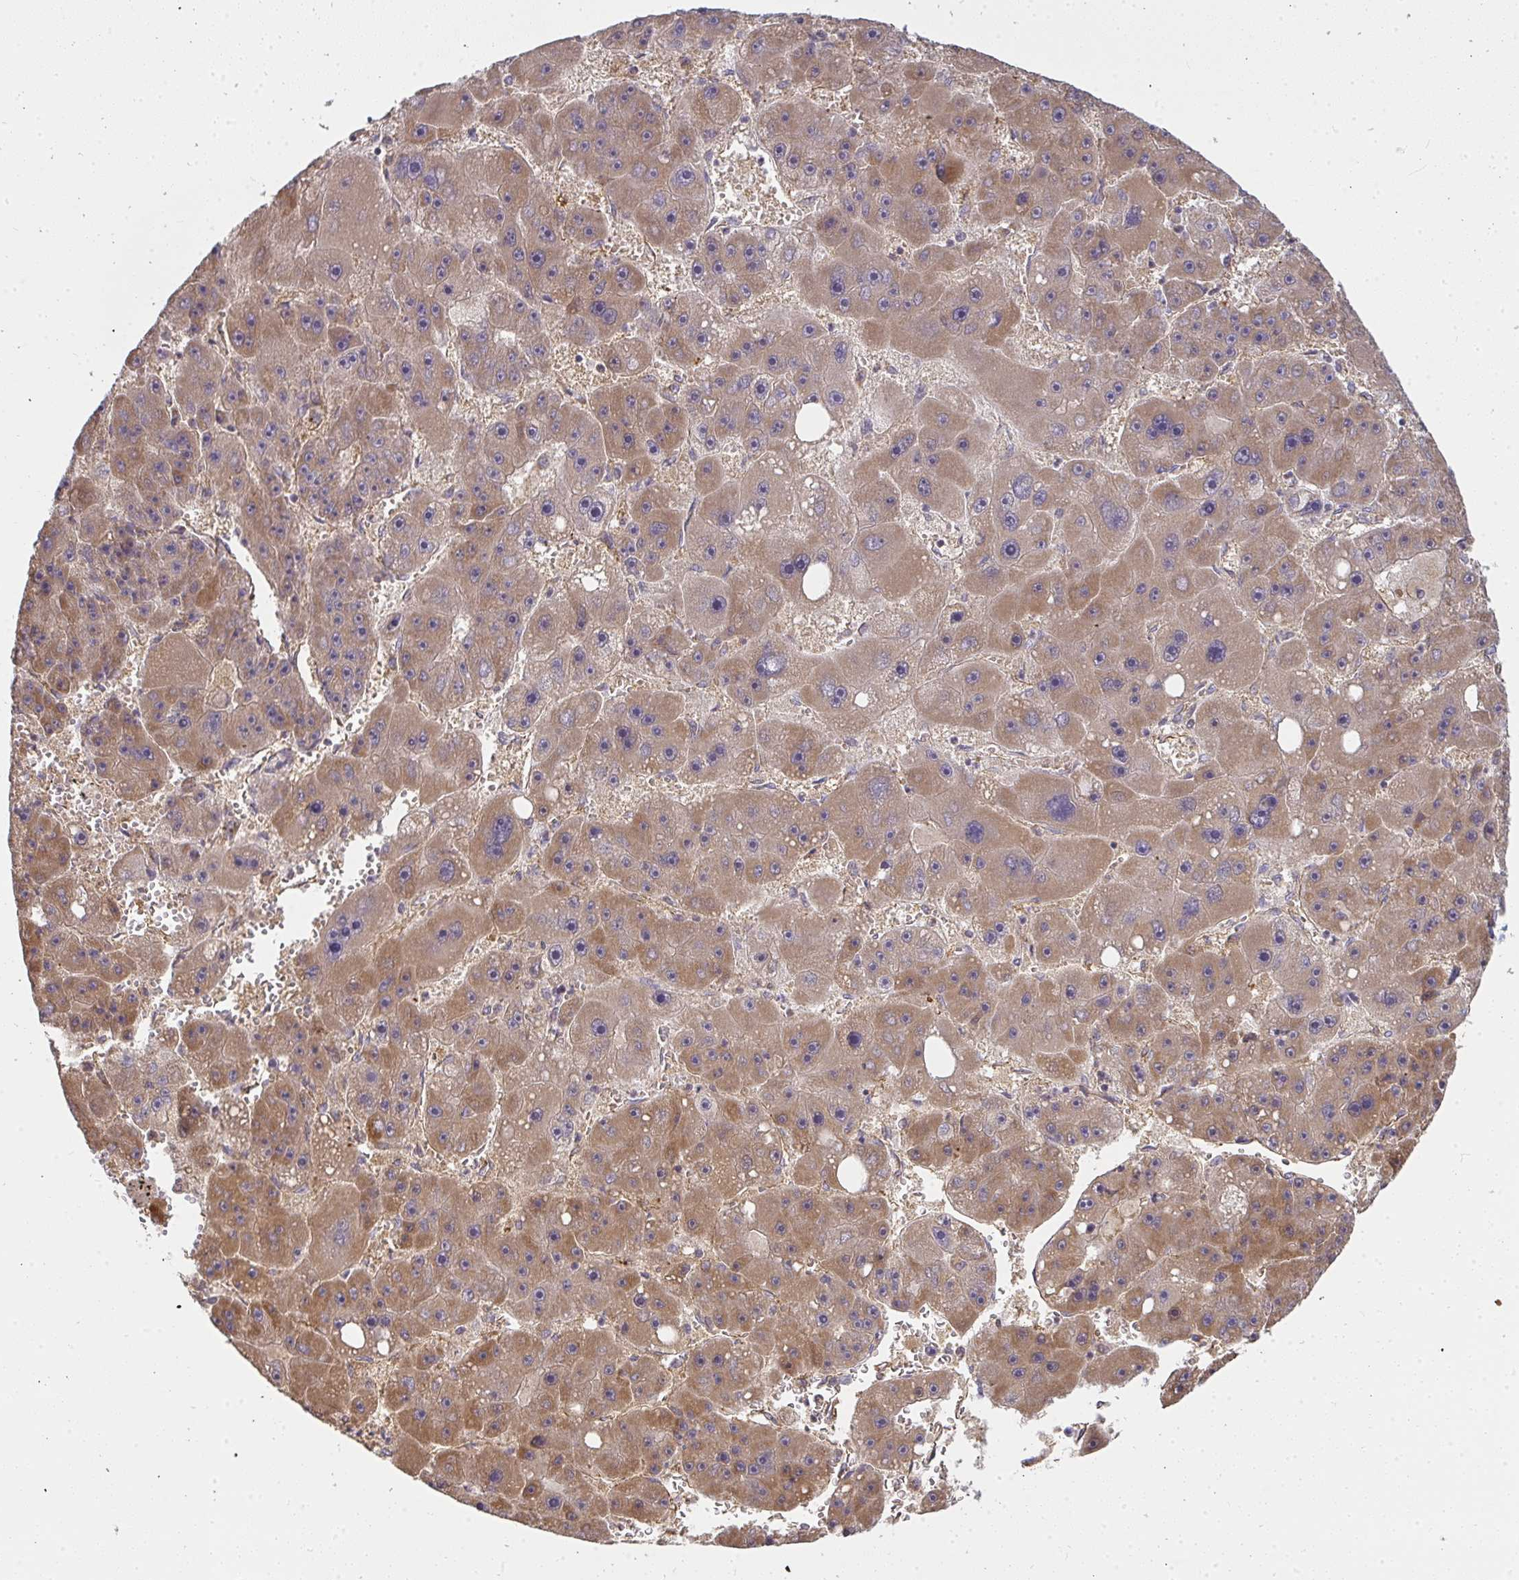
{"staining": {"intensity": "moderate", "quantity": ">75%", "location": "cytoplasmic/membranous"}, "tissue": "liver cancer", "cell_type": "Tumor cells", "image_type": "cancer", "snomed": [{"axis": "morphology", "description": "Carcinoma, Hepatocellular, NOS"}, {"axis": "topography", "description": "Liver"}], "caption": "Tumor cells demonstrate moderate cytoplasmic/membranous positivity in approximately >75% of cells in liver hepatocellular carcinoma.", "gene": "B4GALT6", "patient": {"sex": "female", "age": 61}}